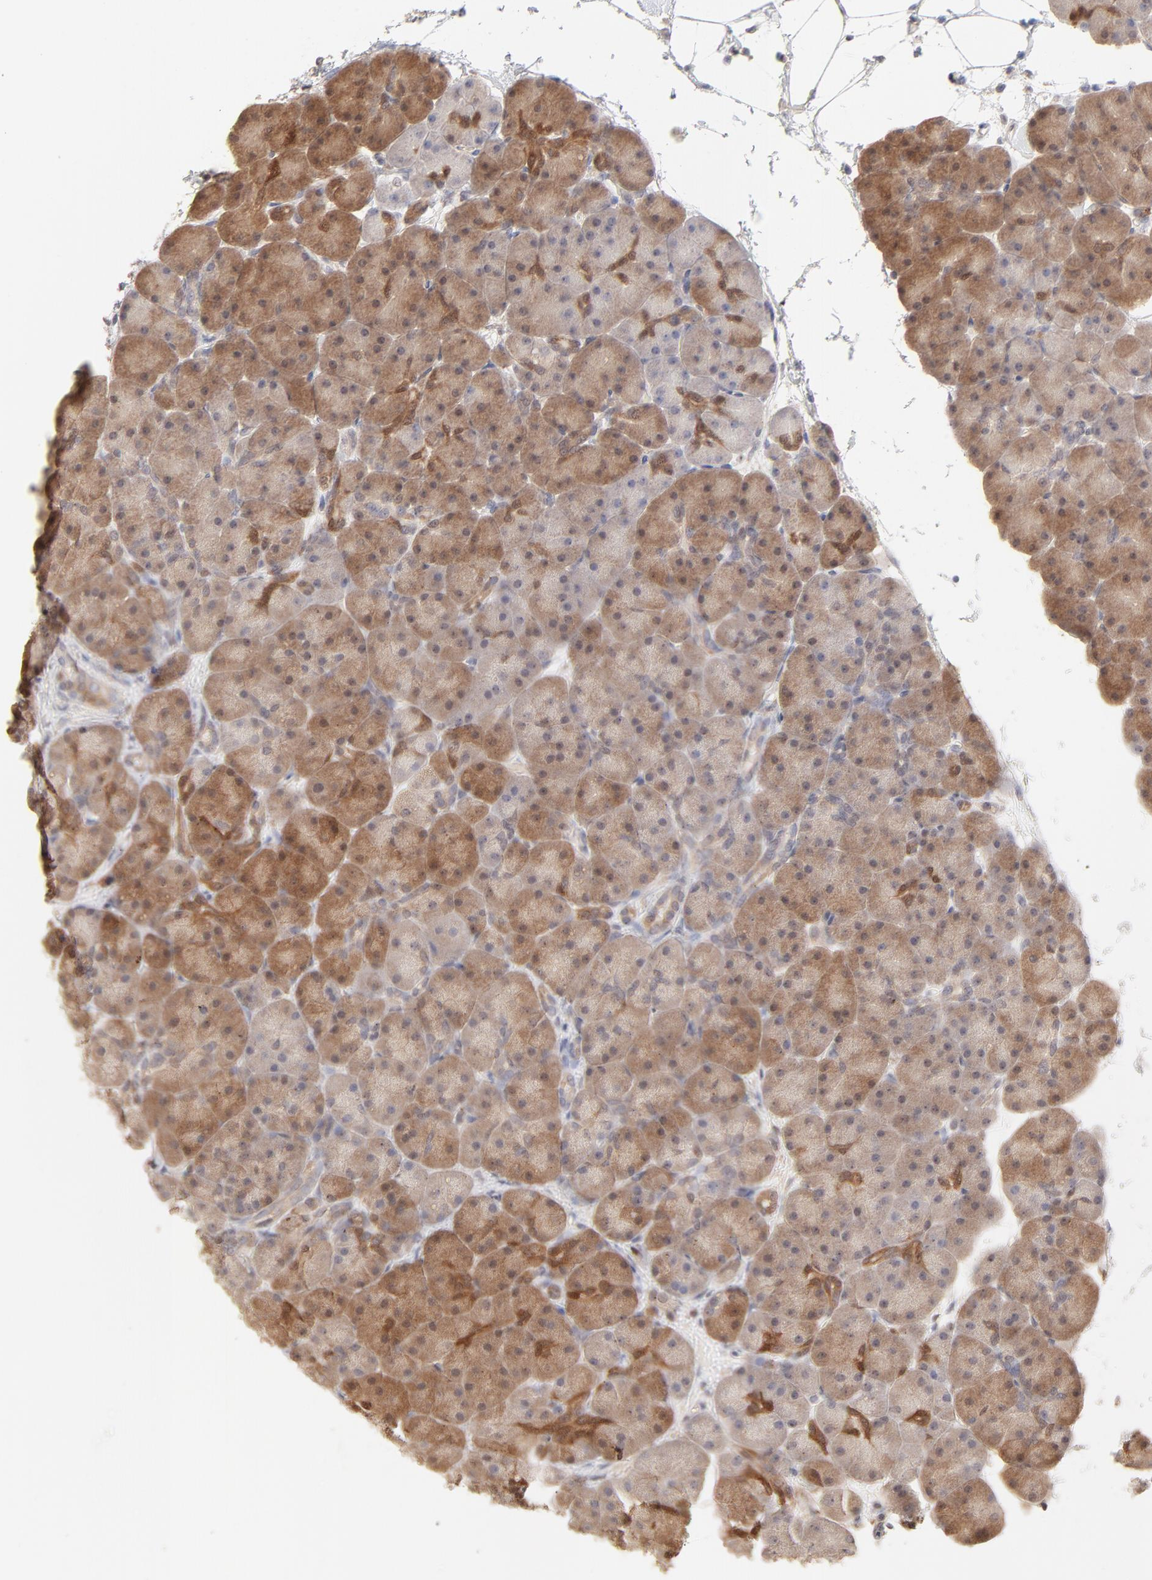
{"staining": {"intensity": "moderate", "quantity": ">75%", "location": "cytoplasmic/membranous"}, "tissue": "pancreas", "cell_type": "Exocrine glandular cells", "image_type": "normal", "snomed": [{"axis": "morphology", "description": "Normal tissue, NOS"}, {"axis": "topography", "description": "Pancreas"}], "caption": "IHC histopathology image of normal human pancreas stained for a protein (brown), which reveals medium levels of moderate cytoplasmic/membranous positivity in approximately >75% of exocrine glandular cells.", "gene": "CDK6", "patient": {"sex": "male", "age": 66}}